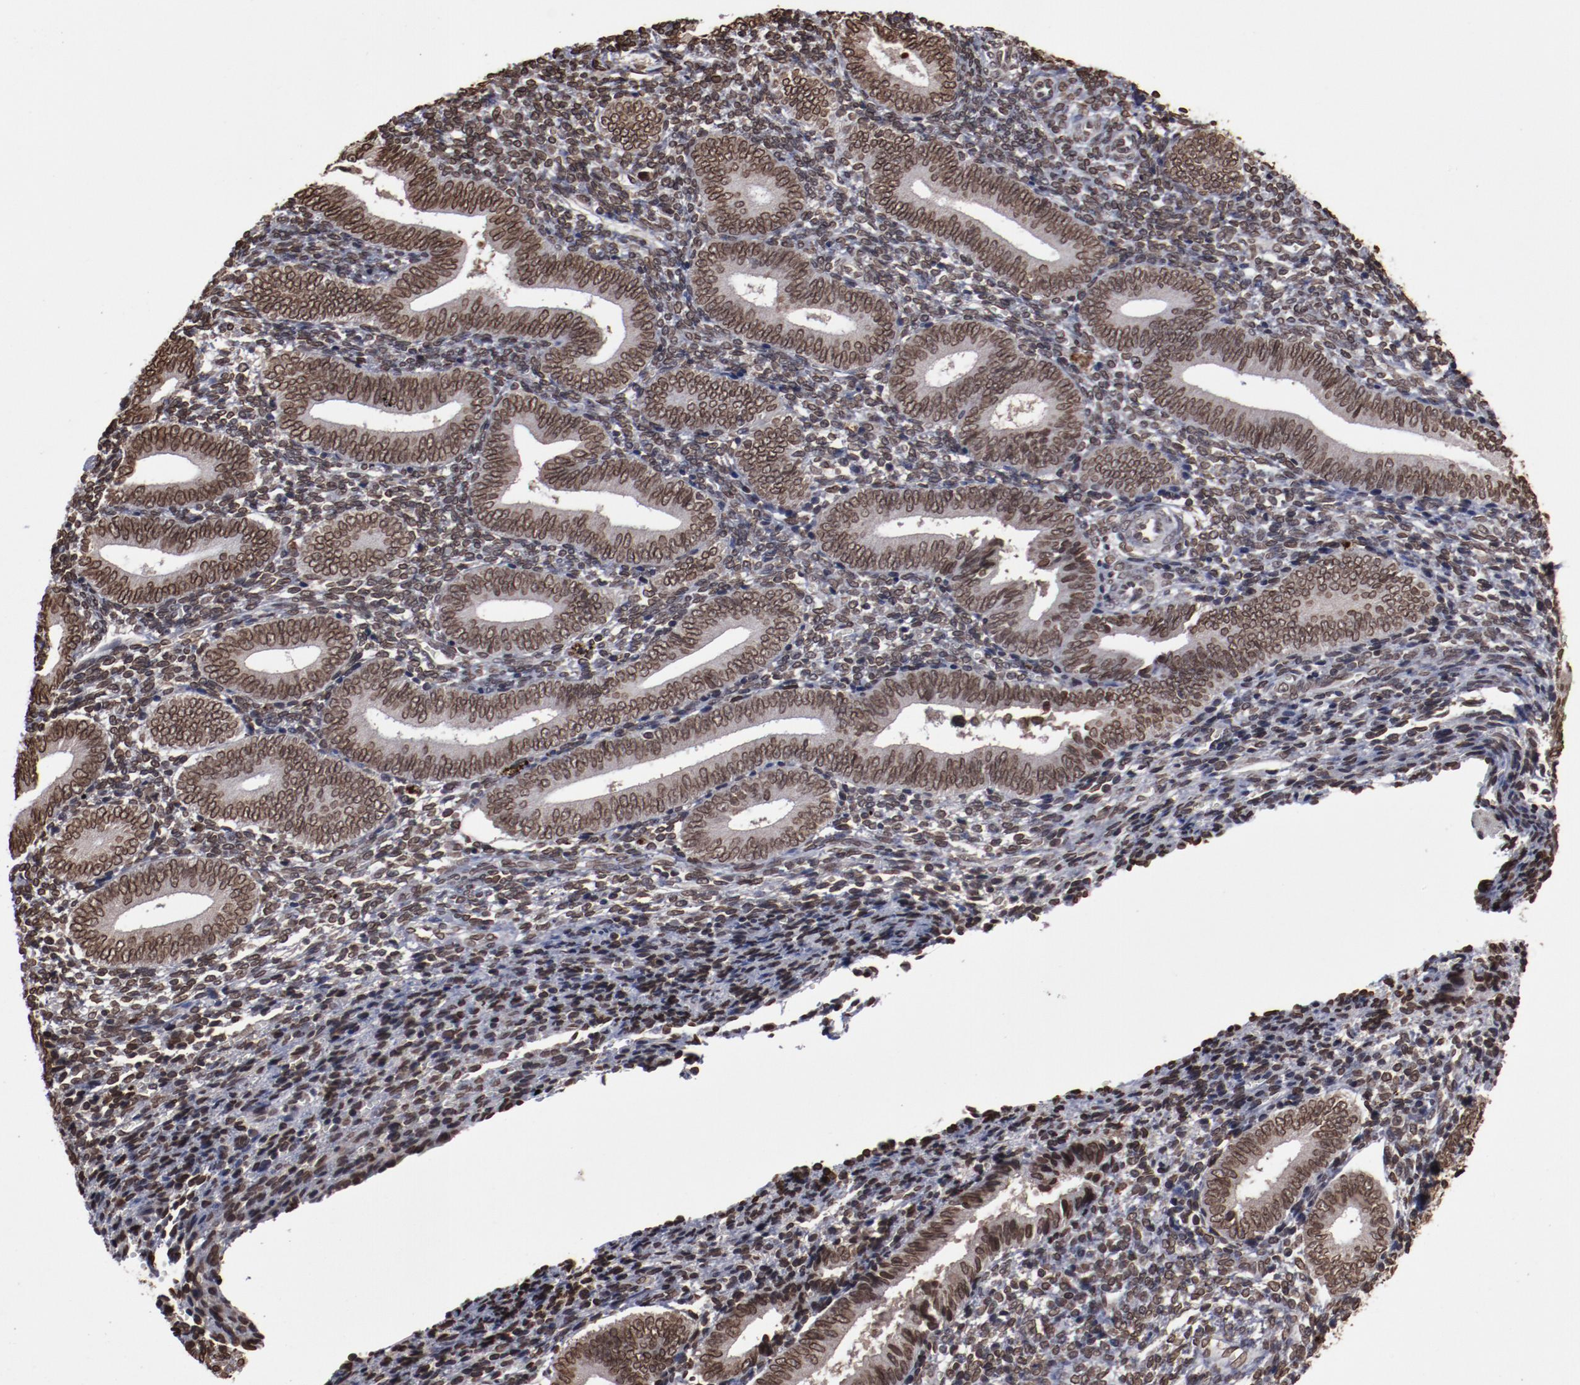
{"staining": {"intensity": "strong", "quantity": ">75%", "location": "nuclear"}, "tissue": "endometrium", "cell_type": "Cells in endometrial stroma", "image_type": "normal", "snomed": [{"axis": "morphology", "description": "Normal tissue, NOS"}, {"axis": "topography", "description": "Uterus"}, {"axis": "topography", "description": "Endometrium"}], "caption": "Protein staining demonstrates strong nuclear expression in about >75% of cells in endometrial stroma in unremarkable endometrium.", "gene": "AKT1", "patient": {"sex": "female", "age": 33}}